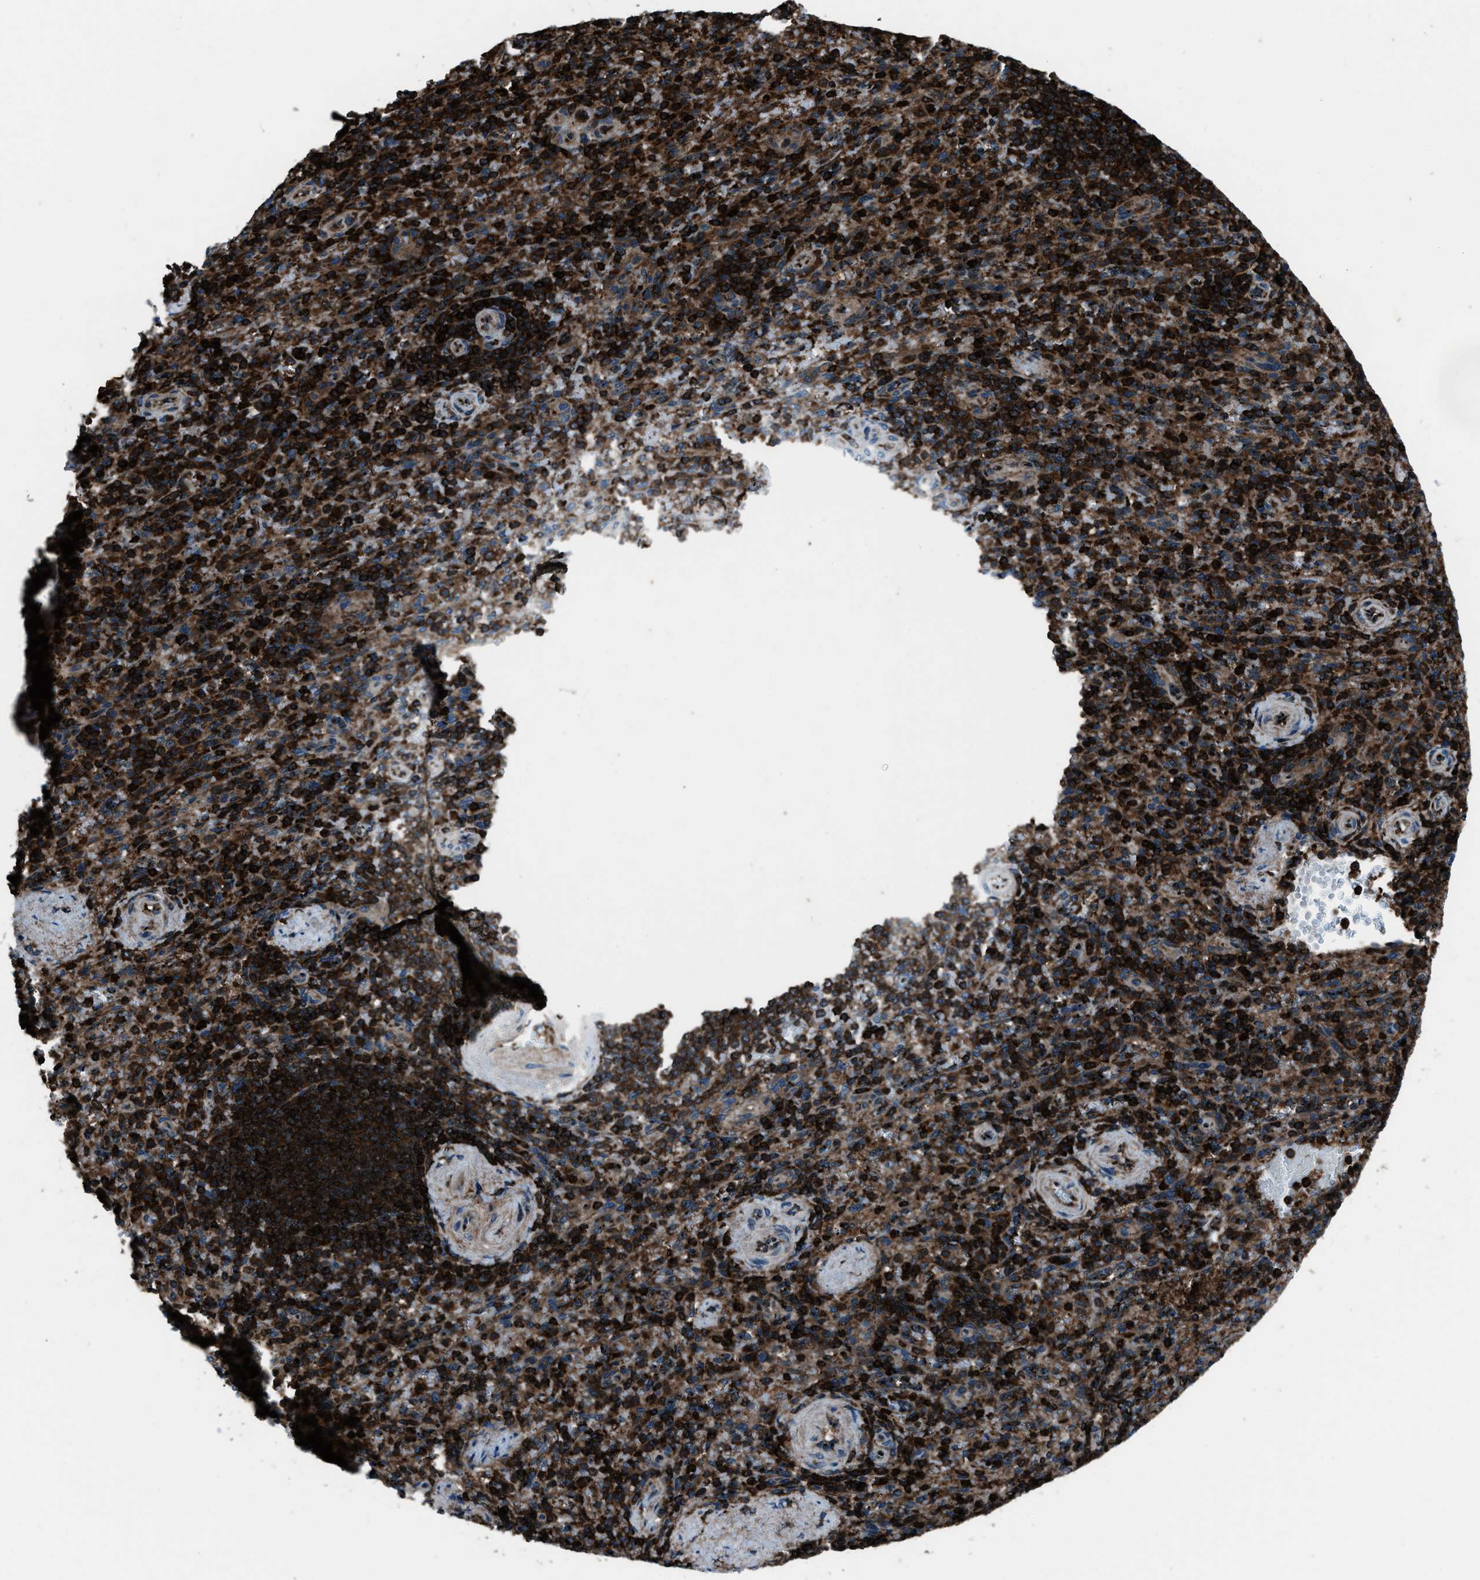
{"staining": {"intensity": "strong", "quantity": ">75%", "location": "cytoplasmic/membranous,nuclear"}, "tissue": "spleen", "cell_type": "Cells in red pulp", "image_type": "normal", "snomed": [{"axis": "morphology", "description": "Normal tissue, NOS"}, {"axis": "topography", "description": "Spleen"}], "caption": "DAB immunohistochemical staining of normal spleen displays strong cytoplasmic/membranous,nuclear protein expression in approximately >75% of cells in red pulp.", "gene": "SNX30", "patient": {"sex": "female", "age": 74}}